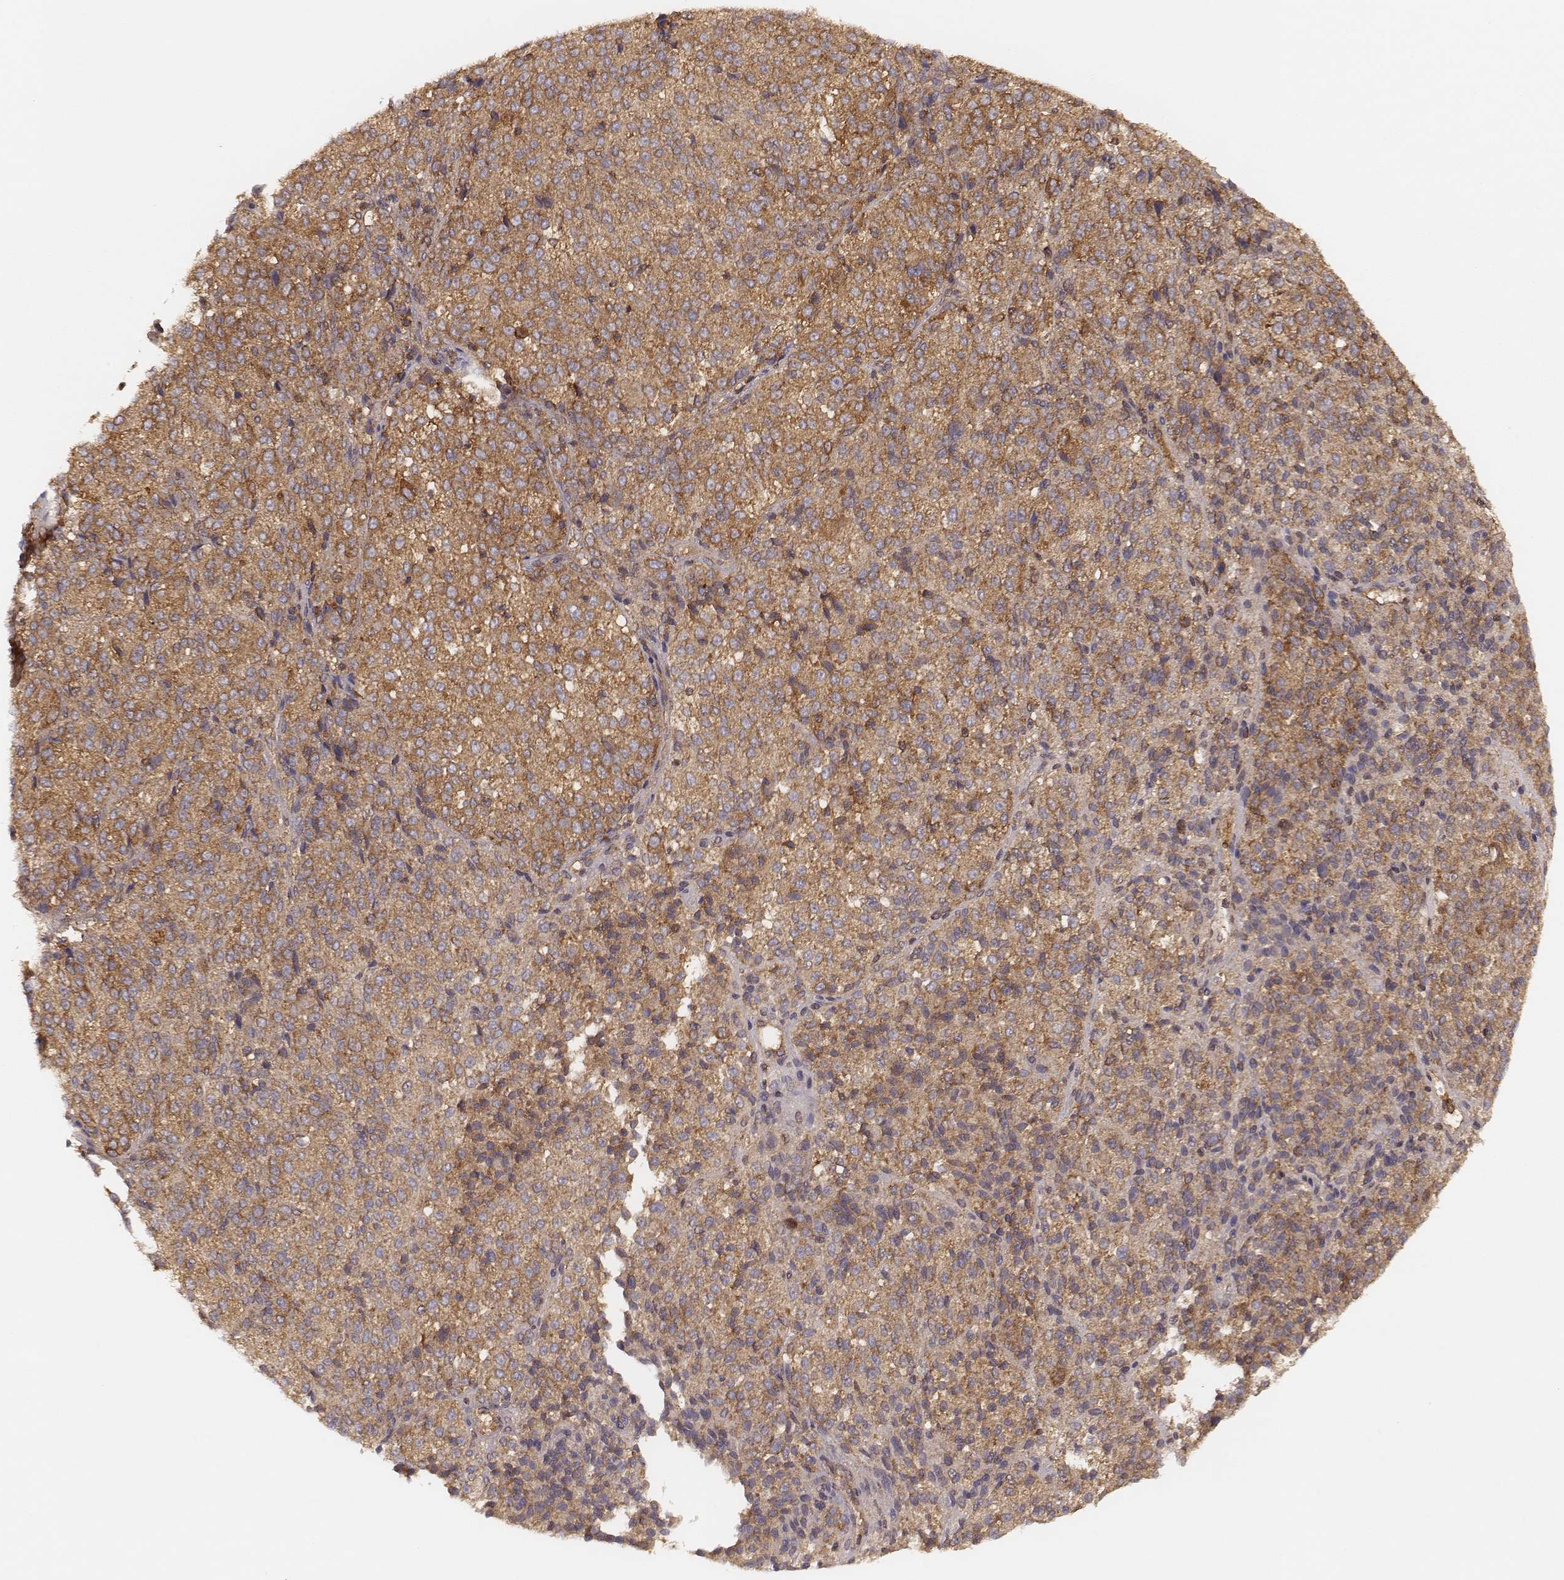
{"staining": {"intensity": "strong", "quantity": ">75%", "location": "cytoplasmic/membranous"}, "tissue": "melanoma", "cell_type": "Tumor cells", "image_type": "cancer", "snomed": [{"axis": "morphology", "description": "Malignant melanoma, Metastatic site"}, {"axis": "topography", "description": "Brain"}], "caption": "Immunohistochemical staining of human melanoma exhibits high levels of strong cytoplasmic/membranous protein positivity in about >75% of tumor cells. (brown staining indicates protein expression, while blue staining denotes nuclei).", "gene": "CARS1", "patient": {"sex": "female", "age": 56}}